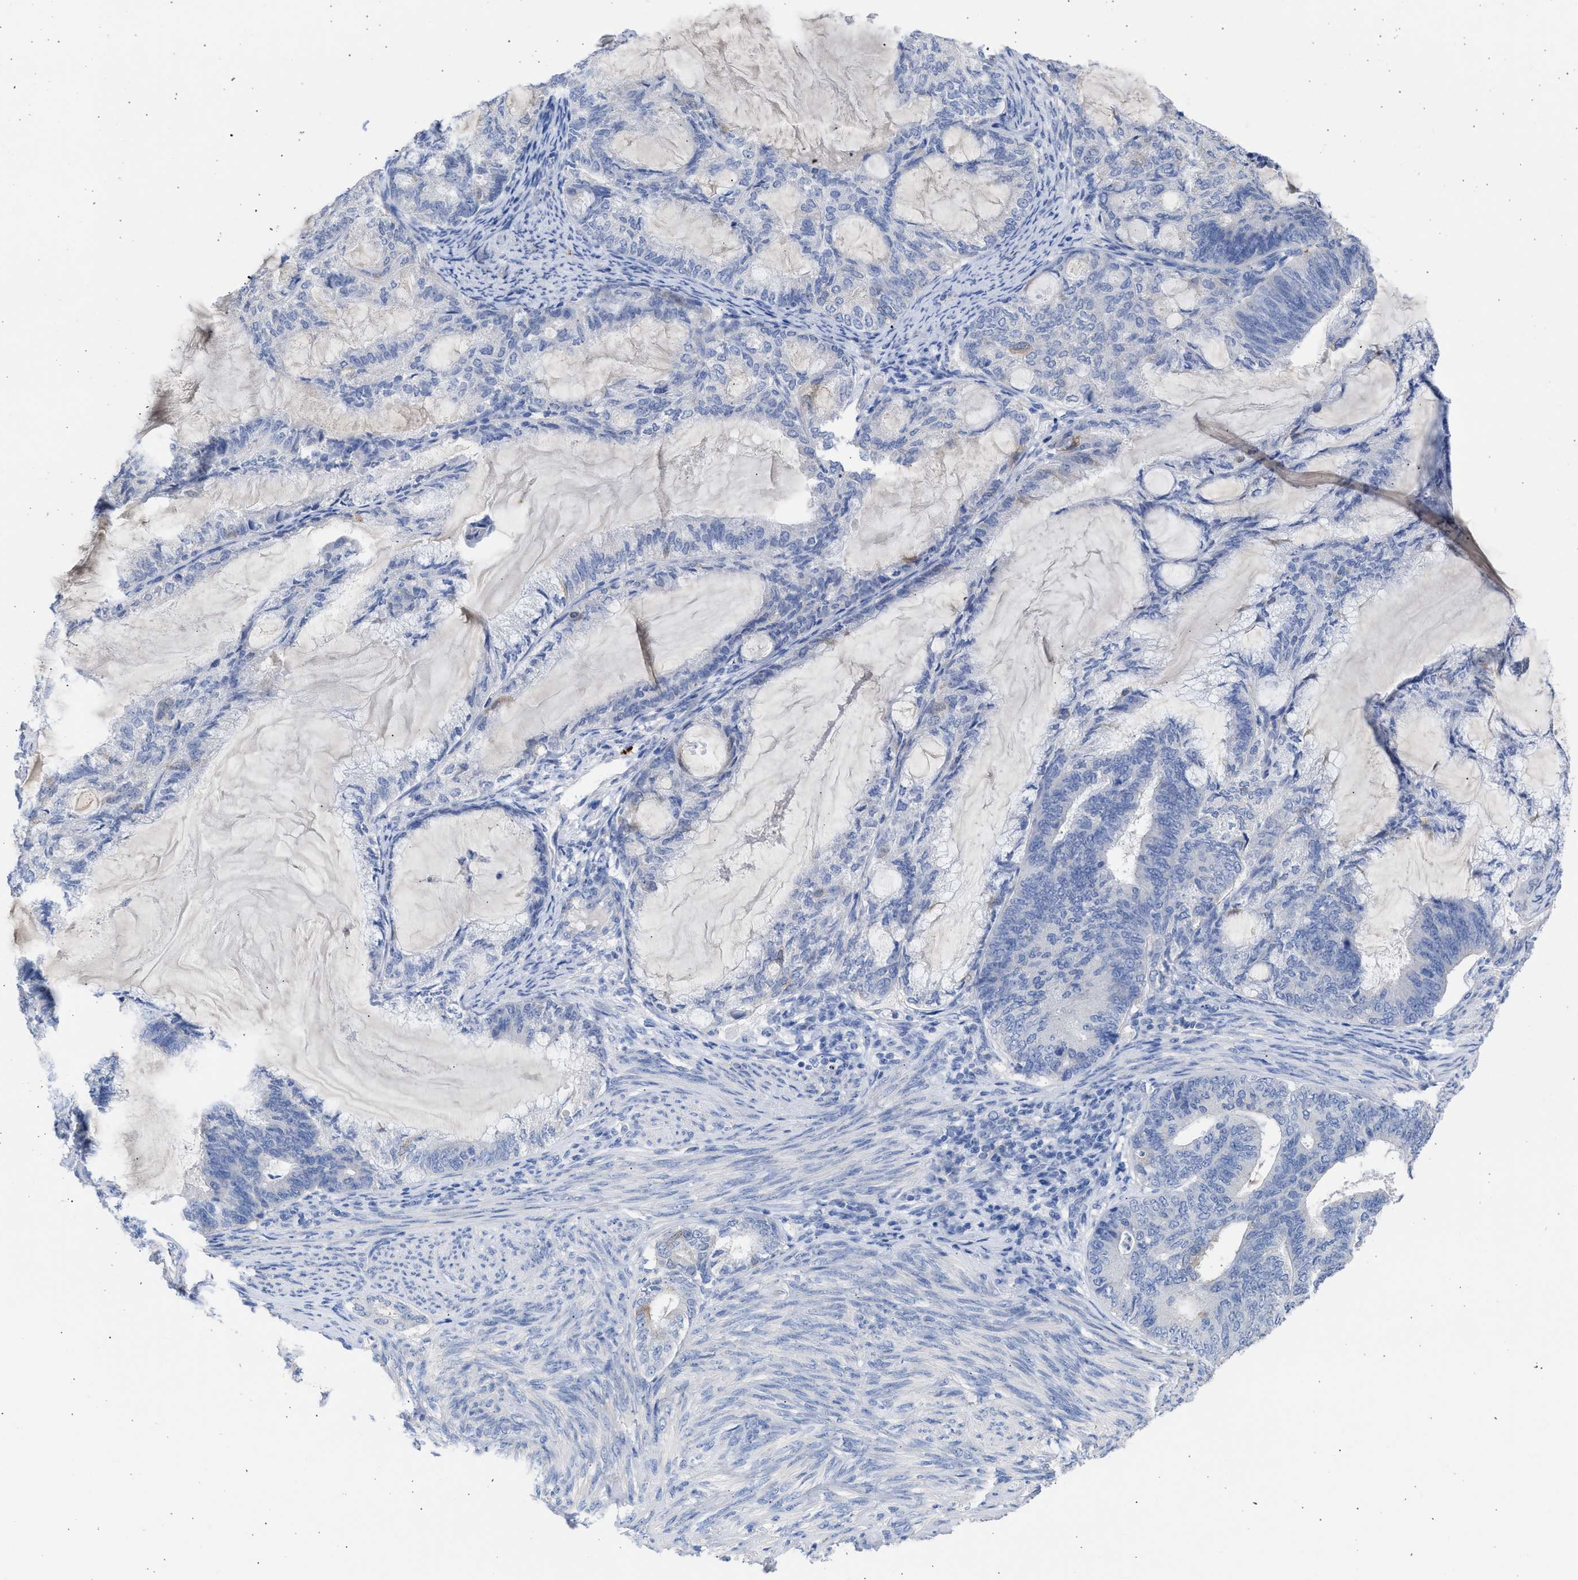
{"staining": {"intensity": "negative", "quantity": "none", "location": "none"}, "tissue": "endometrial cancer", "cell_type": "Tumor cells", "image_type": "cancer", "snomed": [{"axis": "morphology", "description": "Adenocarcinoma, NOS"}, {"axis": "topography", "description": "Endometrium"}], "caption": "Tumor cells are negative for protein expression in human endometrial adenocarcinoma.", "gene": "RSPH1", "patient": {"sex": "female", "age": 86}}